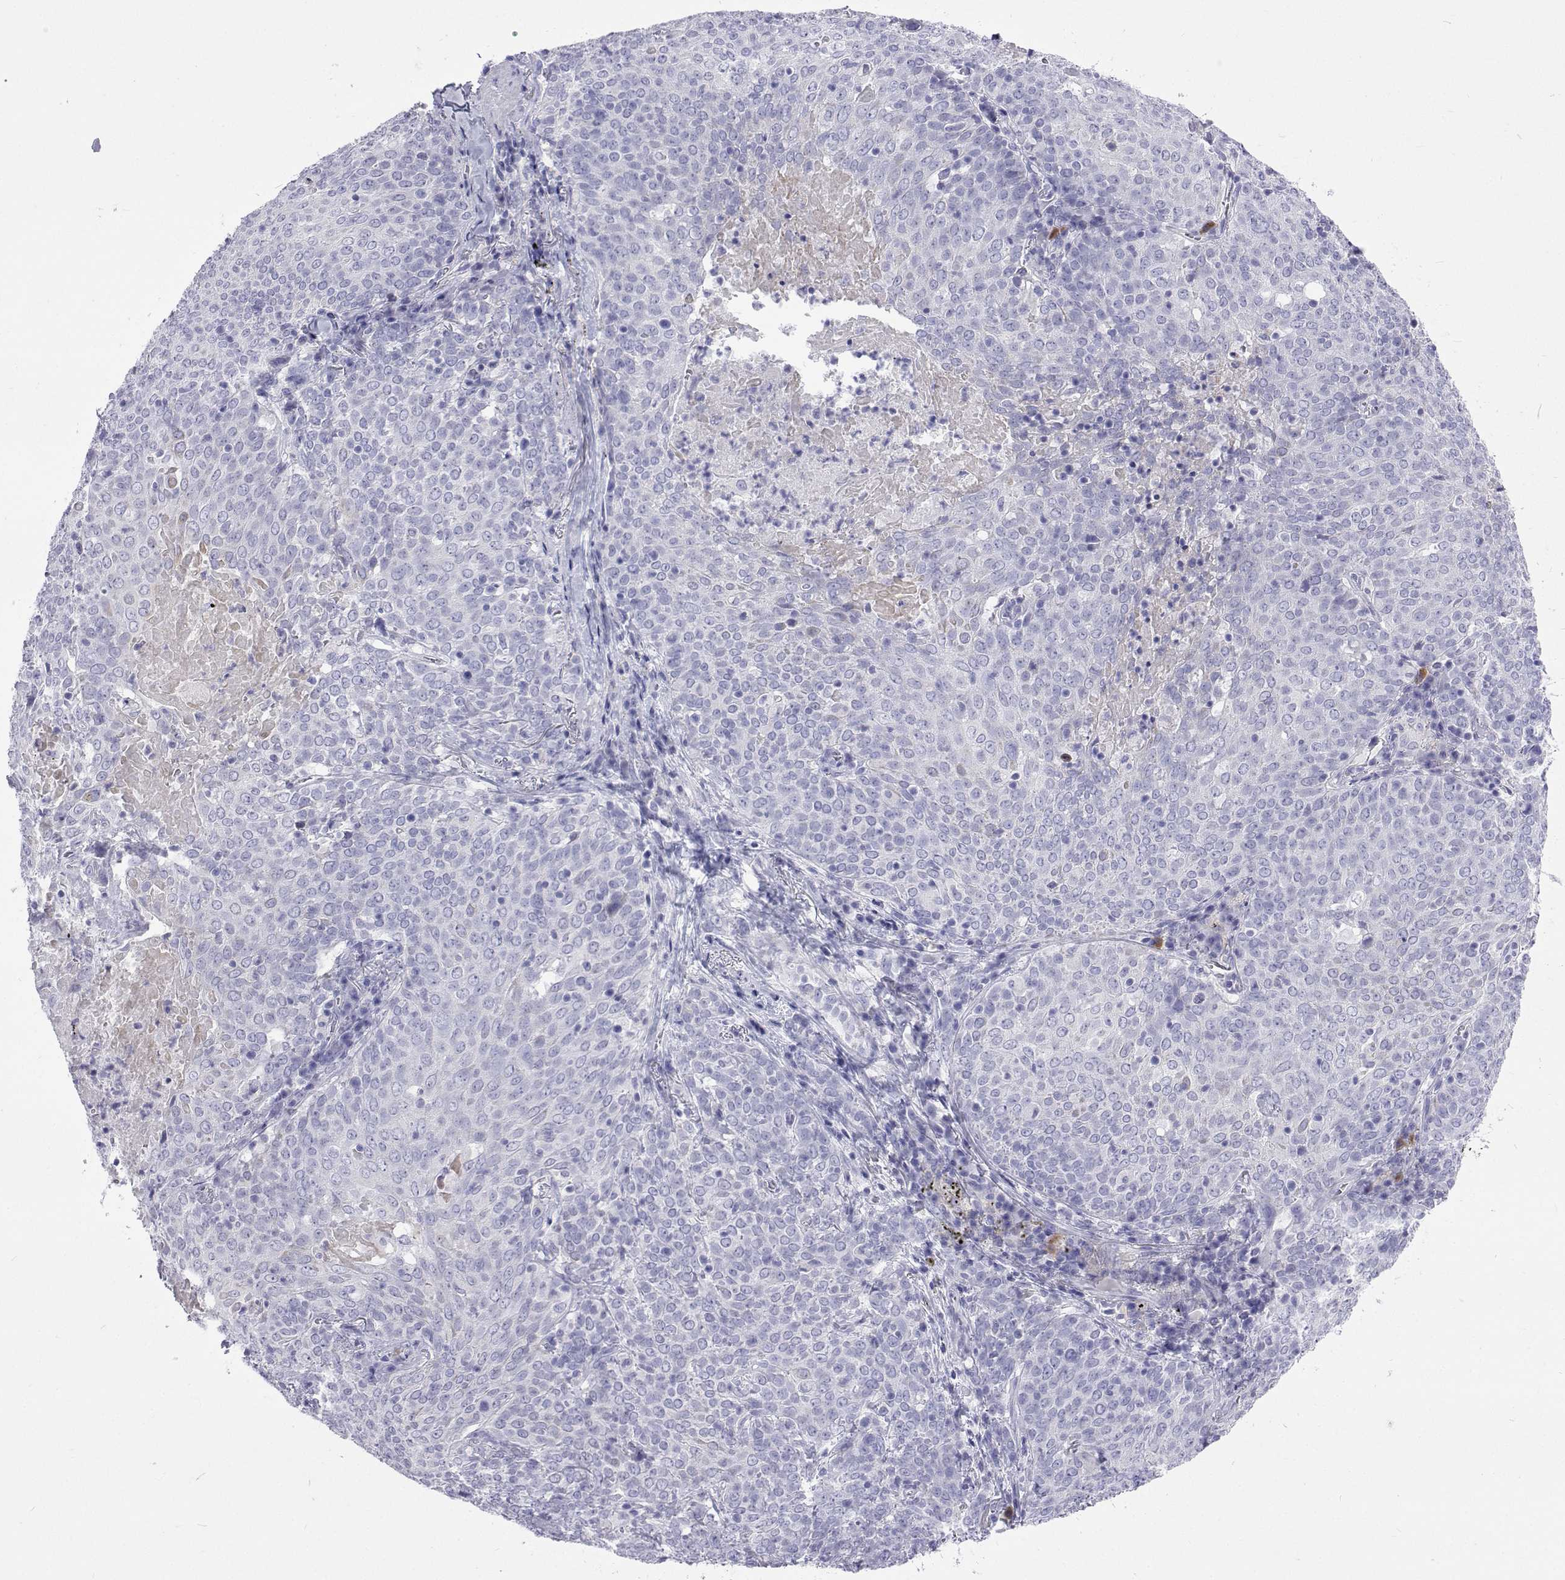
{"staining": {"intensity": "negative", "quantity": "none", "location": "none"}, "tissue": "lung cancer", "cell_type": "Tumor cells", "image_type": "cancer", "snomed": [{"axis": "morphology", "description": "Squamous cell carcinoma, NOS"}, {"axis": "topography", "description": "Lung"}], "caption": "High magnification brightfield microscopy of squamous cell carcinoma (lung) stained with DAB (brown) and counterstained with hematoxylin (blue): tumor cells show no significant expression.", "gene": "UMODL1", "patient": {"sex": "male", "age": 82}}